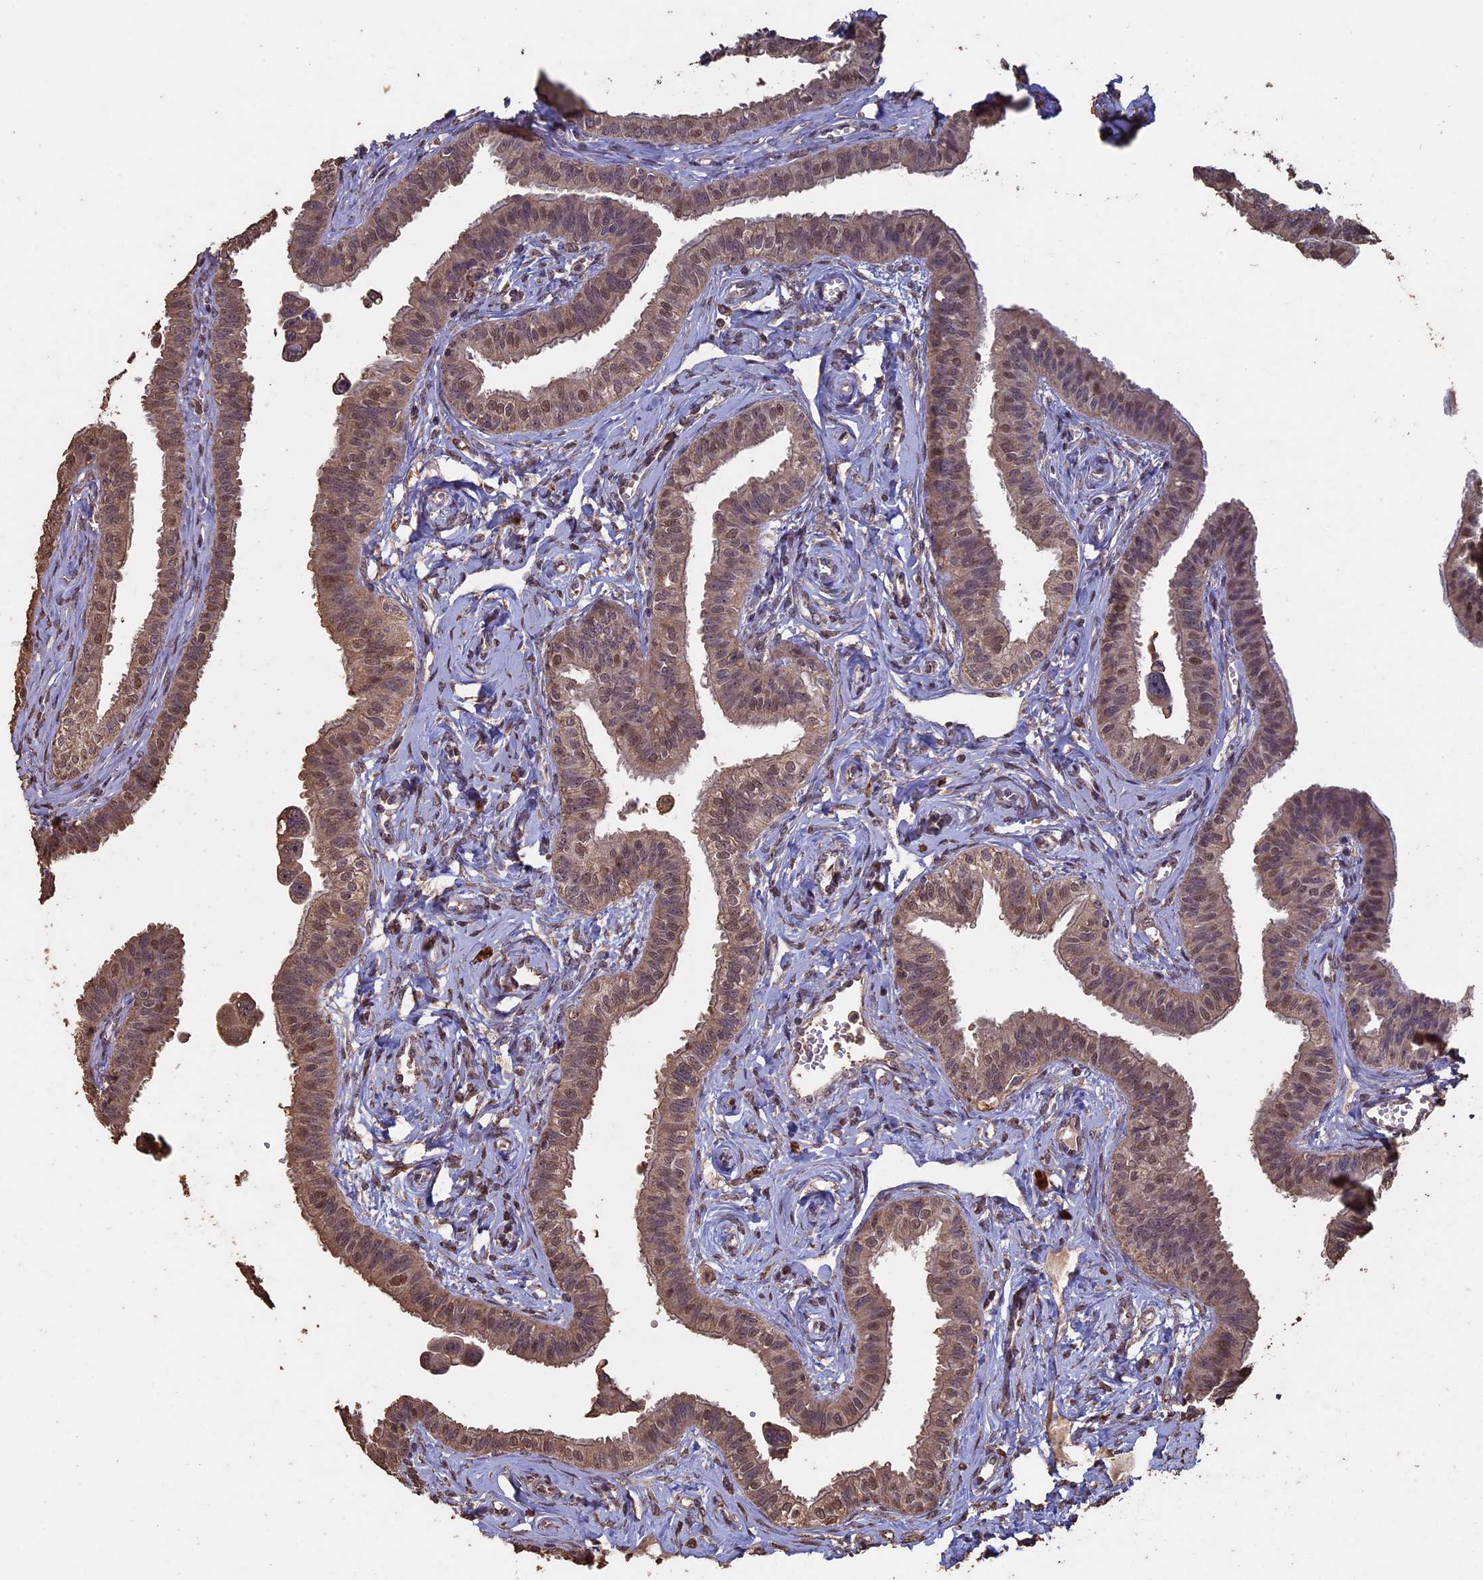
{"staining": {"intensity": "weak", "quantity": ">75%", "location": "cytoplasmic/membranous,nuclear"}, "tissue": "fallopian tube", "cell_type": "Glandular cells", "image_type": "normal", "snomed": [{"axis": "morphology", "description": "Normal tissue, NOS"}, {"axis": "morphology", "description": "Carcinoma, NOS"}, {"axis": "topography", "description": "Fallopian tube"}, {"axis": "topography", "description": "Ovary"}], "caption": "Immunohistochemistry (DAB (3,3'-diaminobenzidine)) staining of normal human fallopian tube reveals weak cytoplasmic/membranous,nuclear protein staining in approximately >75% of glandular cells.", "gene": "HUNK", "patient": {"sex": "female", "age": 59}}